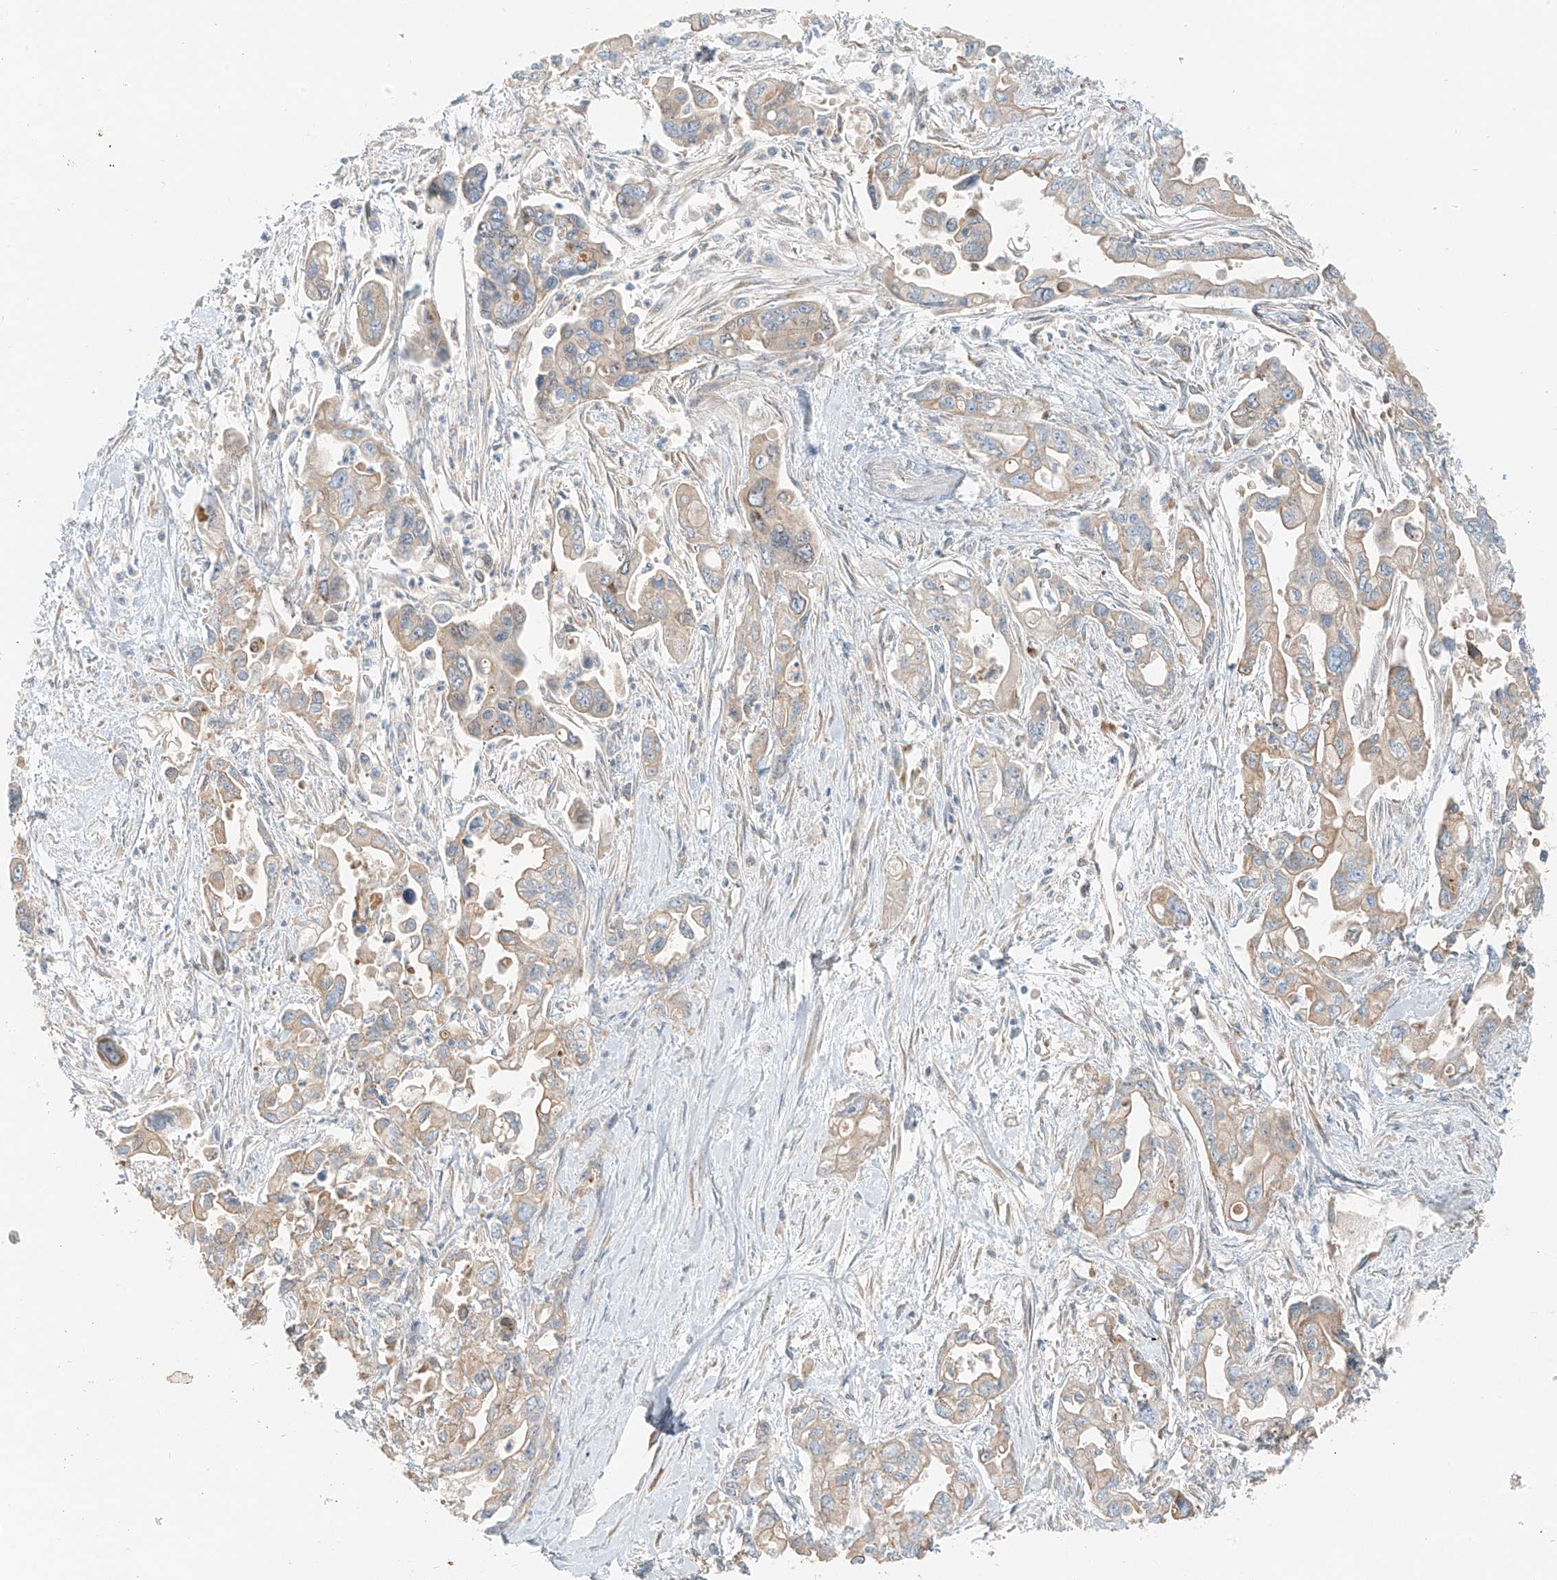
{"staining": {"intensity": "weak", "quantity": ">75%", "location": "cytoplasmic/membranous"}, "tissue": "pancreatic cancer", "cell_type": "Tumor cells", "image_type": "cancer", "snomed": [{"axis": "morphology", "description": "Adenocarcinoma, NOS"}, {"axis": "topography", "description": "Pancreas"}], "caption": "This histopathology image displays pancreatic cancer (adenocarcinoma) stained with immunohistochemistry (IHC) to label a protein in brown. The cytoplasmic/membranous of tumor cells show weak positivity for the protein. Nuclei are counter-stained blue.", "gene": "FSTL1", "patient": {"sex": "male", "age": 70}}